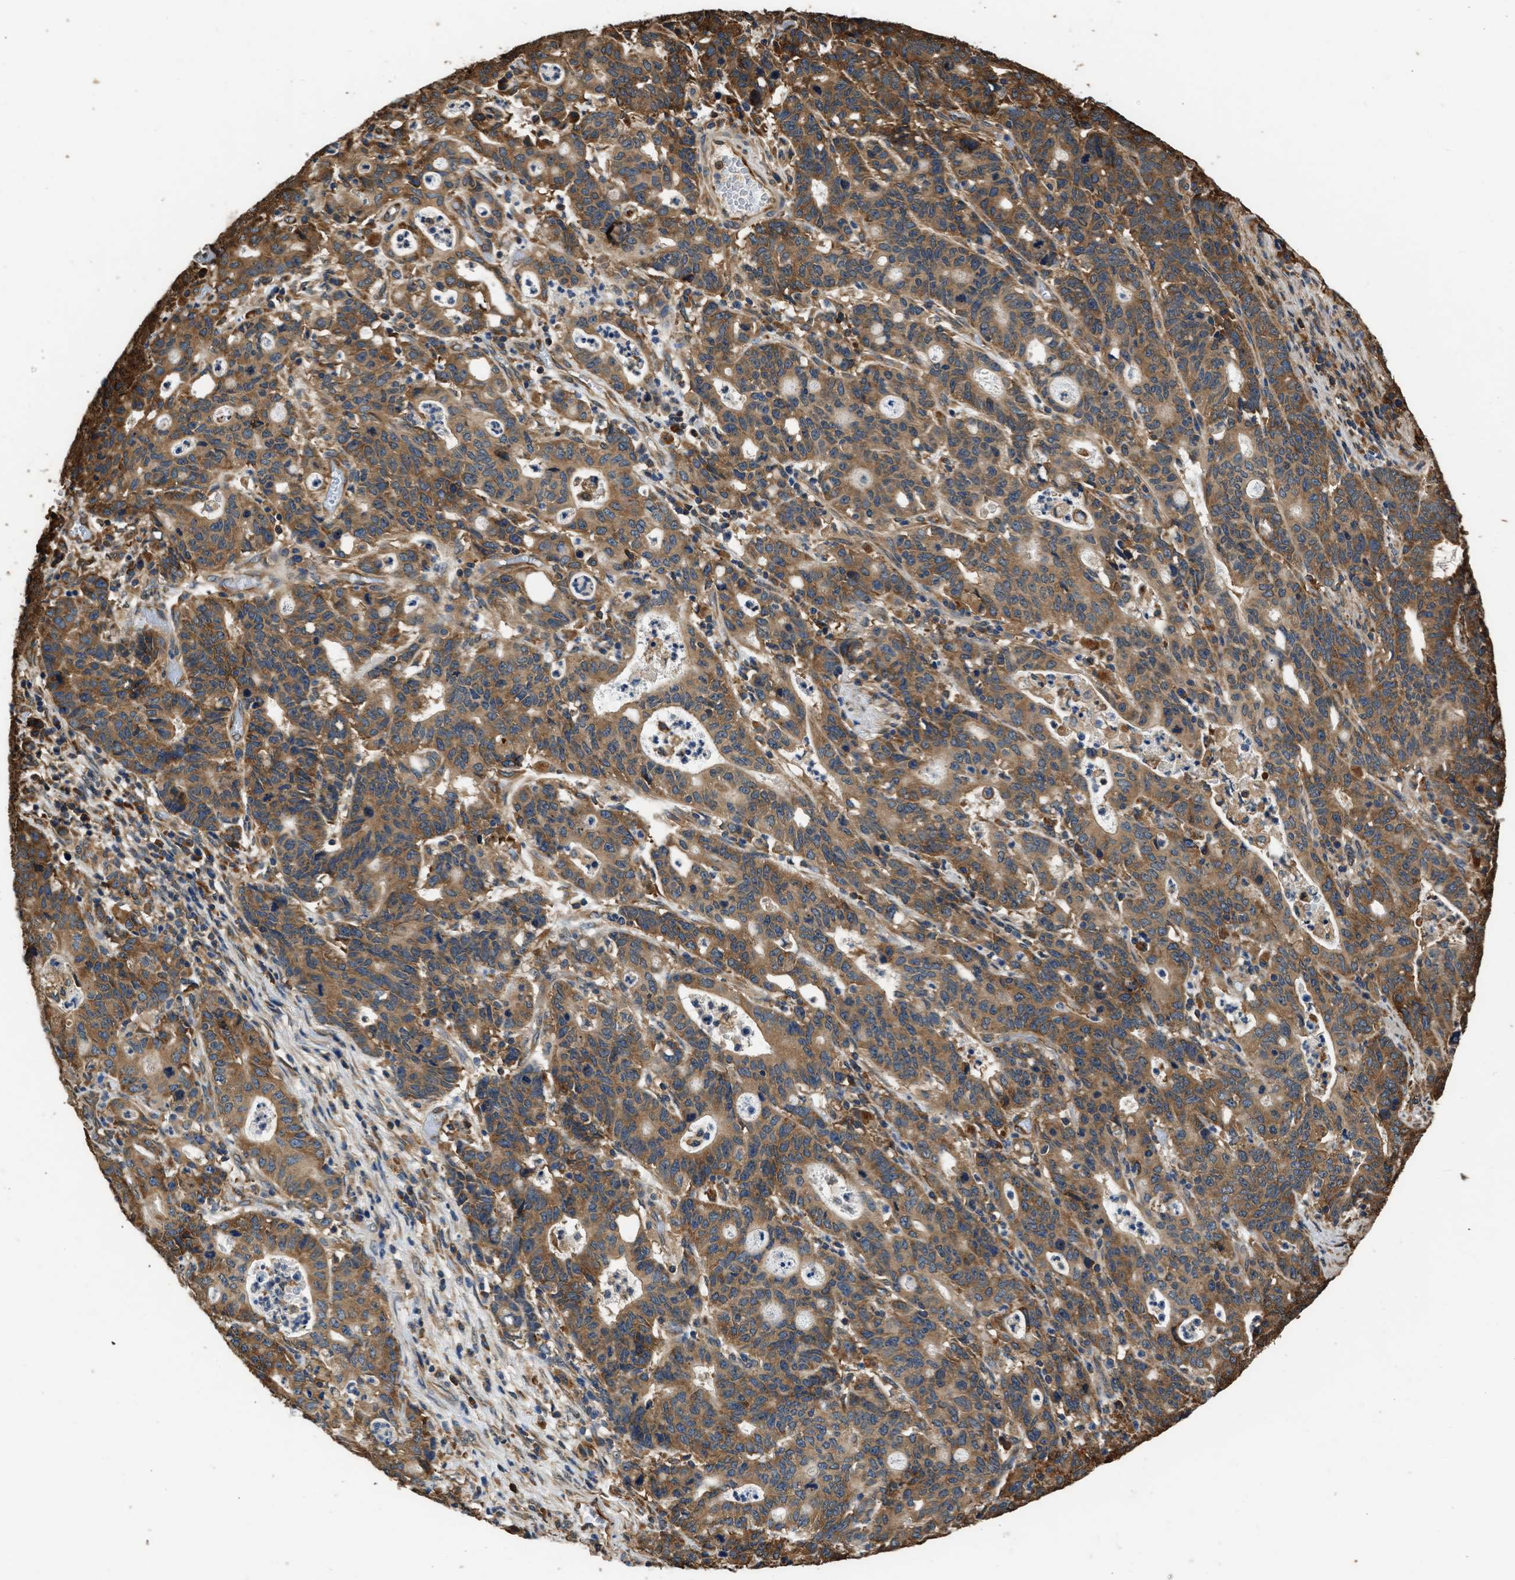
{"staining": {"intensity": "moderate", "quantity": ">75%", "location": "cytoplasmic/membranous"}, "tissue": "stomach cancer", "cell_type": "Tumor cells", "image_type": "cancer", "snomed": [{"axis": "morphology", "description": "Adenocarcinoma, NOS"}, {"axis": "topography", "description": "Stomach, upper"}], "caption": "Moderate cytoplasmic/membranous protein positivity is present in approximately >75% of tumor cells in stomach cancer (adenocarcinoma).", "gene": "SLC36A4", "patient": {"sex": "male", "age": 69}}